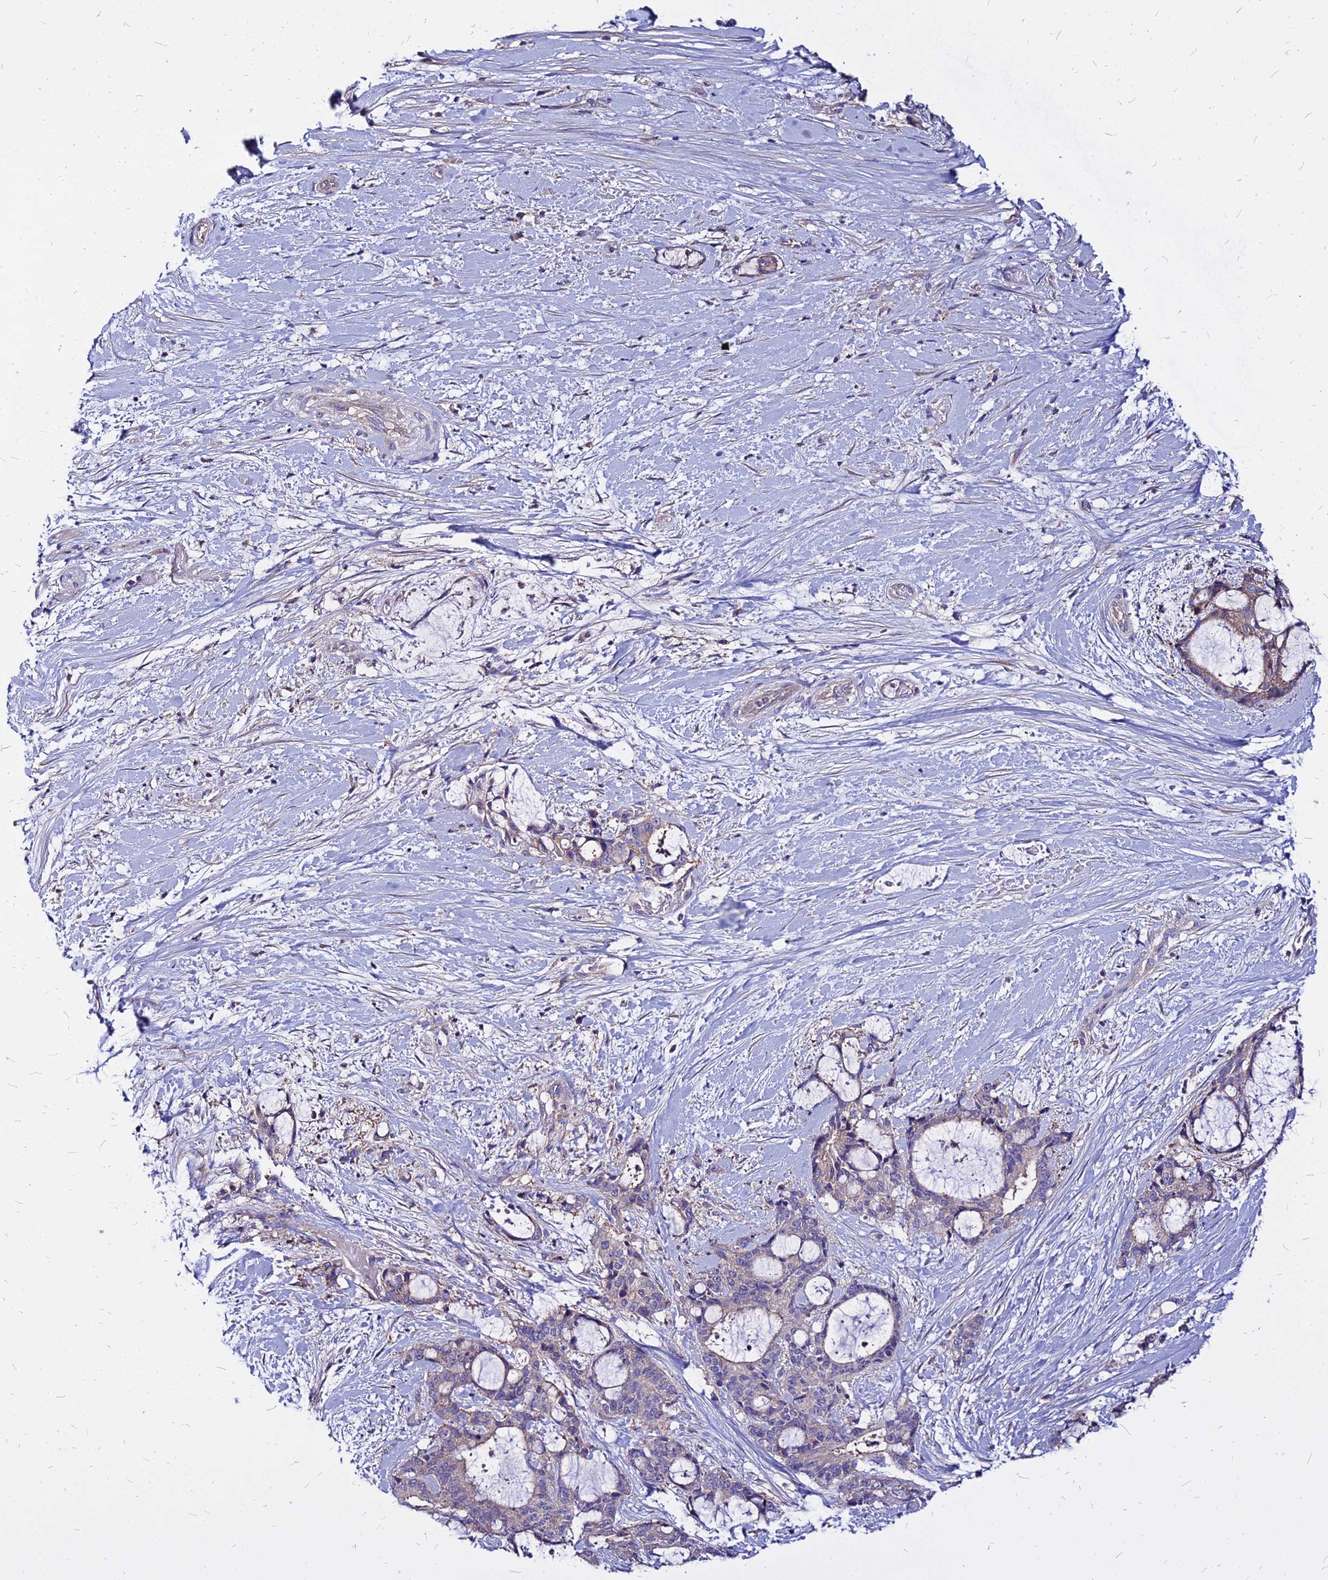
{"staining": {"intensity": "negative", "quantity": "none", "location": "none"}, "tissue": "liver cancer", "cell_type": "Tumor cells", "image_type": "cancer", "snomed": [{"axis": "morphology", "description": "Normal tissue, NOS"}, {"axis": "morphology", "description": "Cholangiocarcinoma"}, {"axis": "topography", "description": "Liver"}, {"axis": "topography", "description": "Peripheral nerve tissue"}], "caption": "The histopathology image demonstrates no staining of tumor cells in cholangiocarcinoma (liver).", "gene": "COMMD10", "patient": {"sex": "female", "age": 73}}